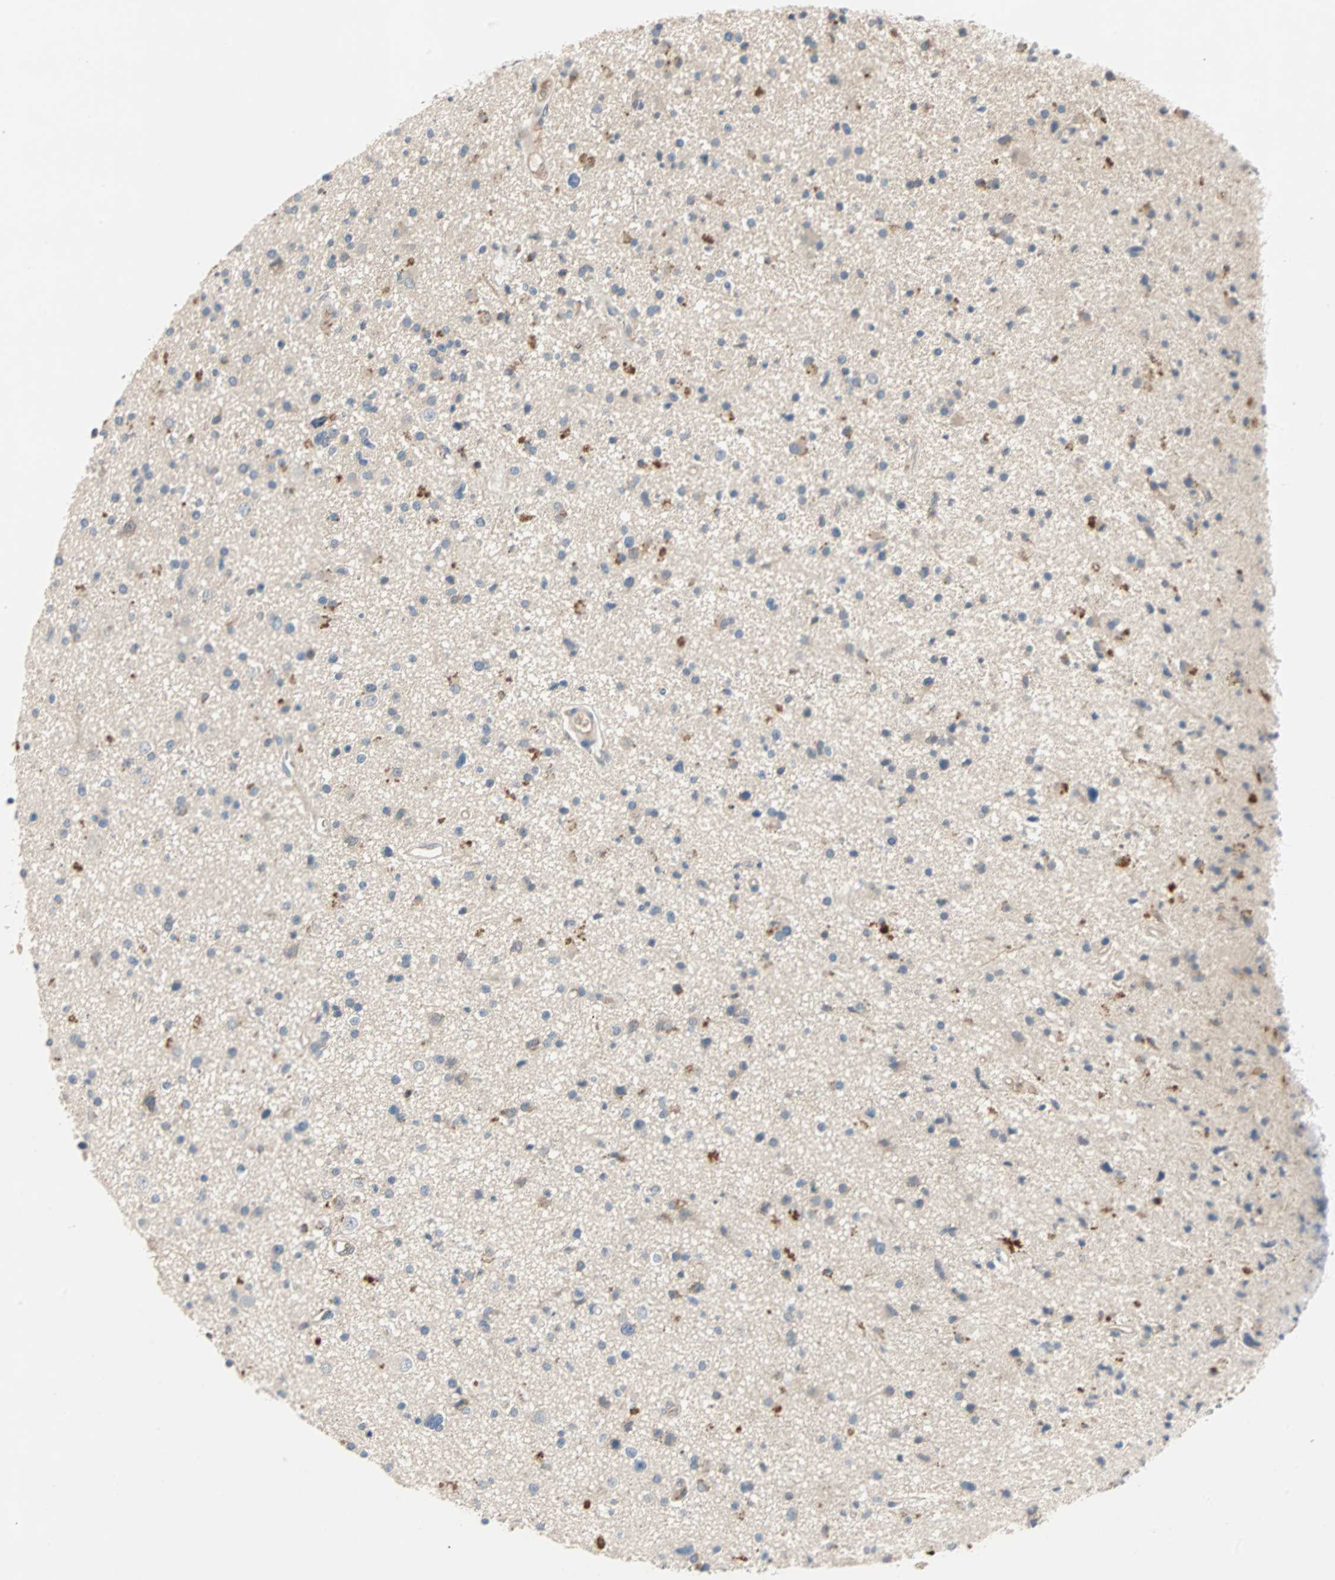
{"staining": {"intensity": "negative", "quantity": "none", "location": "none"}, "tissue": "glioma", "cell_type": "Tumor cells", "image_type": "cancer", "snomed": [{"axis": "morphology", "description": "Glioma, malignant, High grade"}, {"axis": "topography", "description": "Brain"}], "caption": "Micrograph shows no significant protein expression in tumor cells of glioma. (Brightfield microscopy of DAB IHC at high magnification).", "gene": "MAP4K1", "patient": {"sex": "male", "age": 33}}